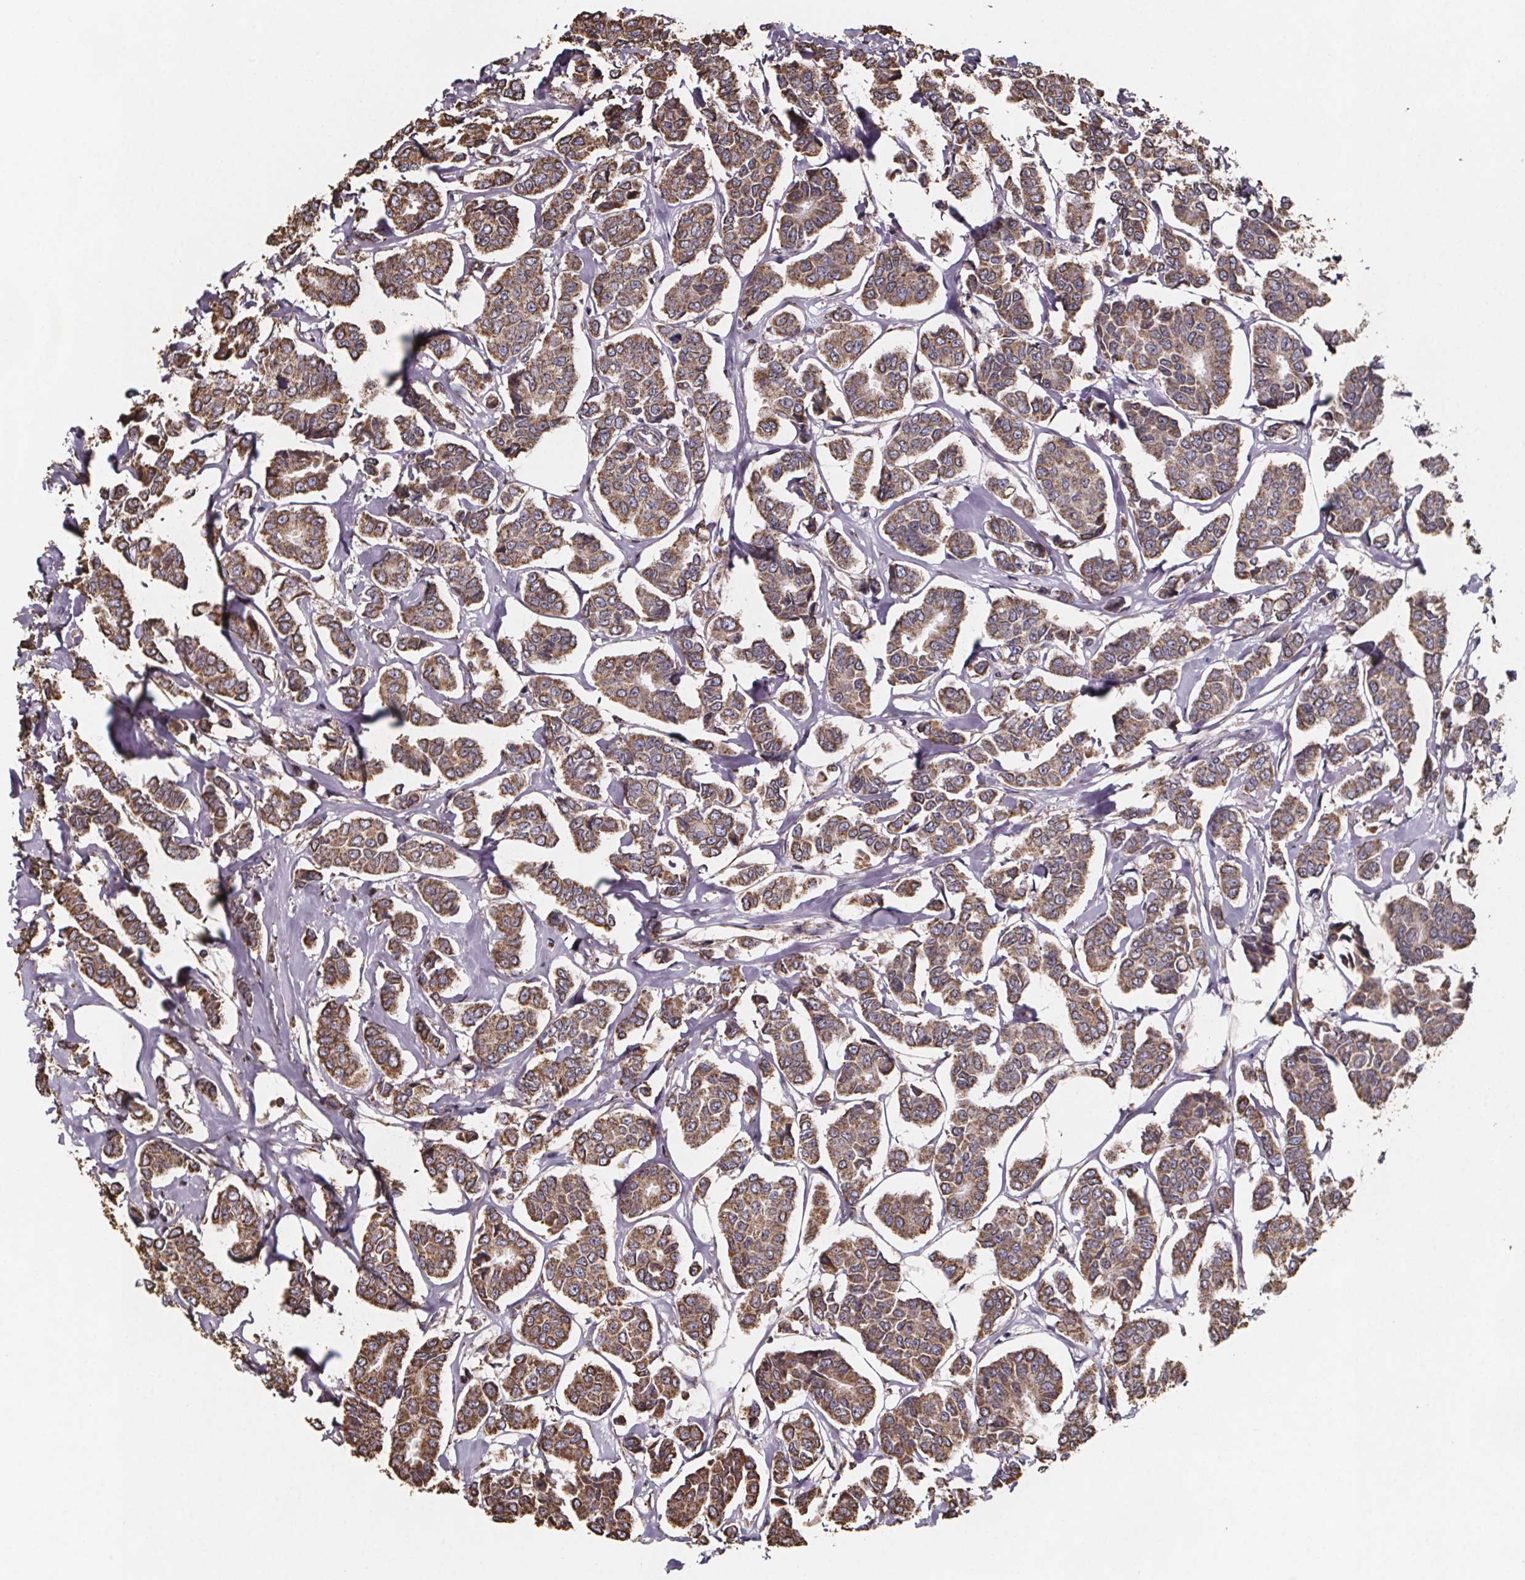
{"staining": {"intensity": "moderate", "quantity": ">75%", "location": "cytoplasmic/membranous"}, "tissue": "breast cancer", "cell_type": "Tumor cells", "image_type": "cancer", "snomed": [{"axis": "morphology", "description": "Duct carcinoma"}, {"axis": "topography", "description": "Breast"}], "caption": "The immunohistochemical stain labels moderate cytoplasmic/membranous expression in tumor cells of breast cancer tissue.", "gene": "SLC35D2", "patient": {"sex": "female", "age": 94}}